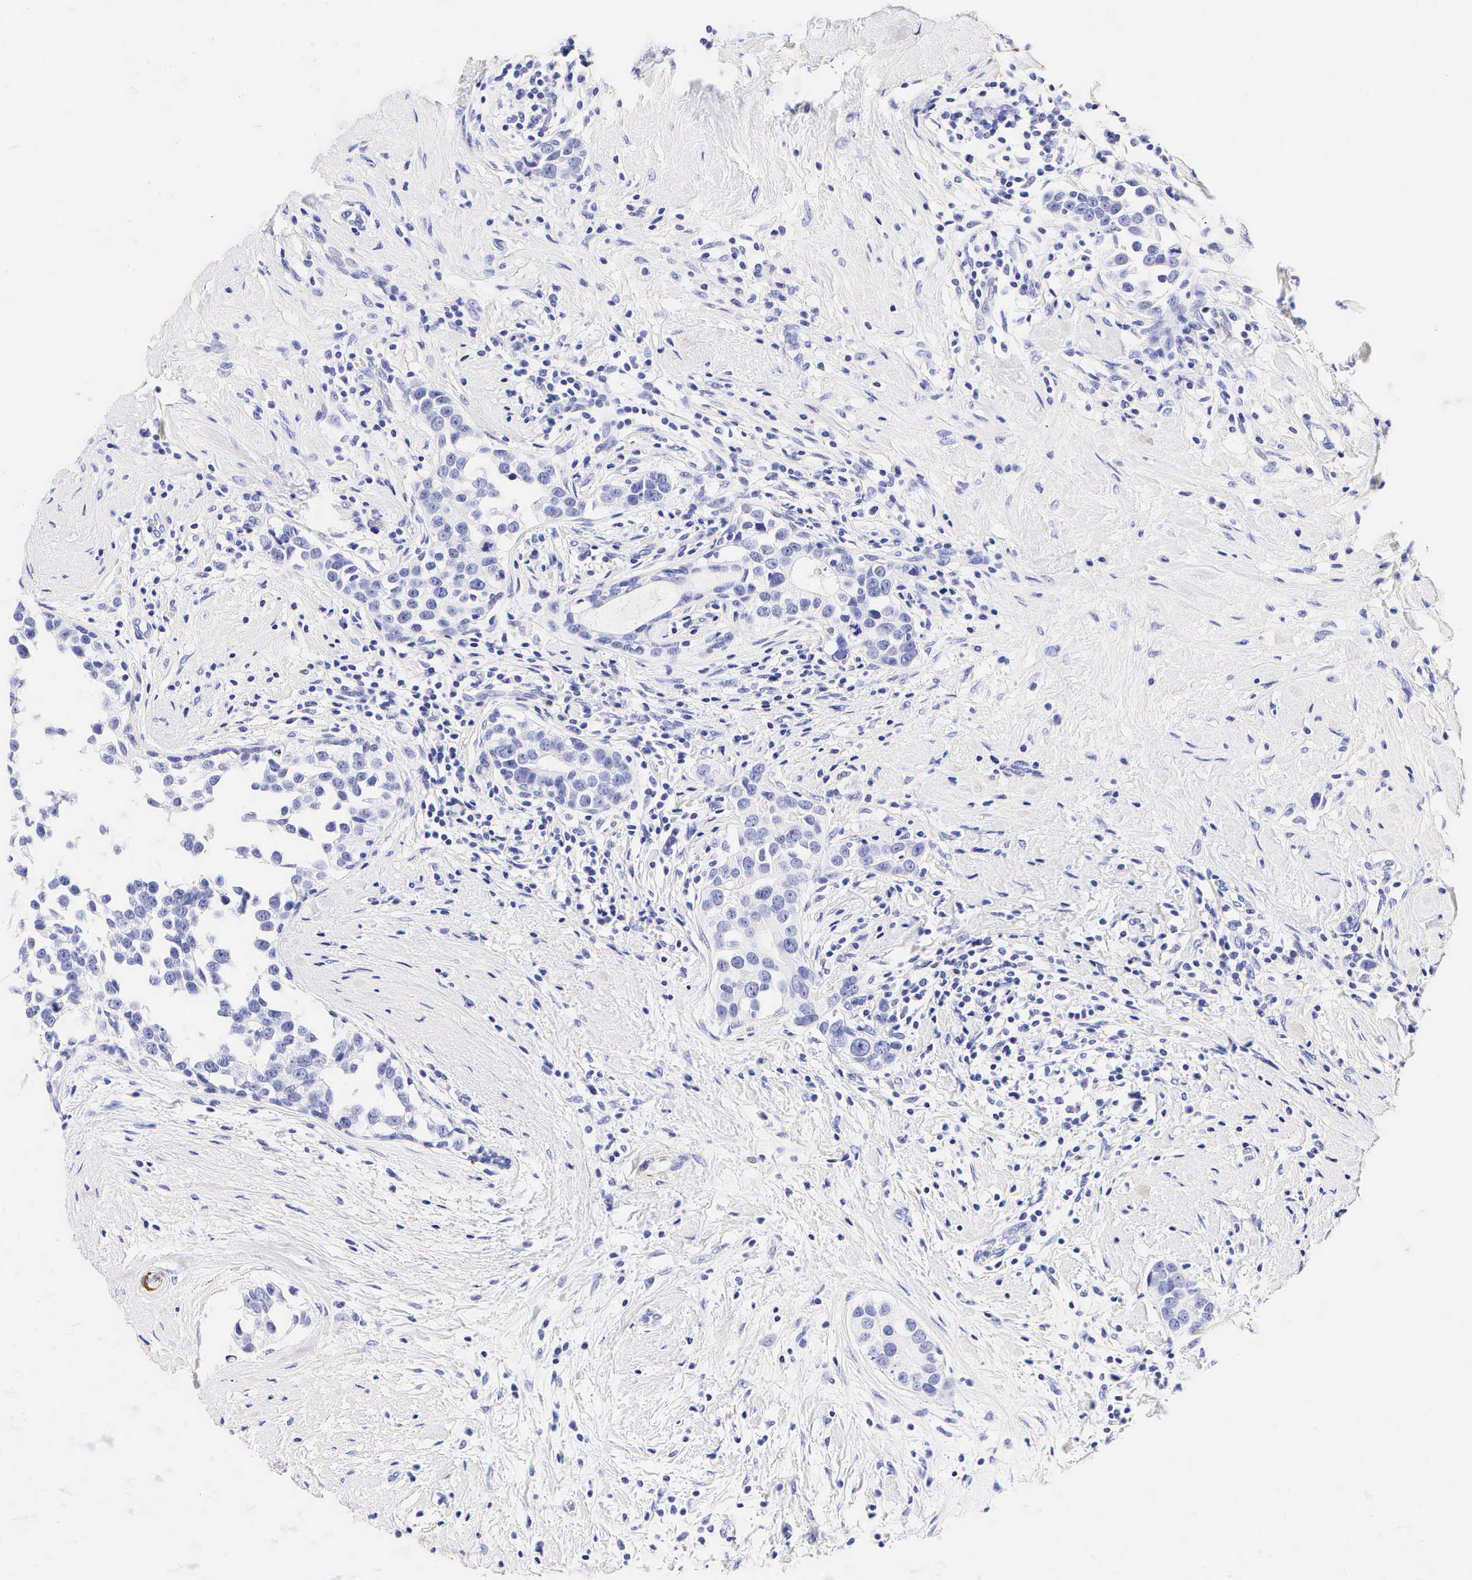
{"staining": {"intensity": "negative", "quantity": "none", "location": "none"}, "tissue": "breast cancer", "cell_type": "Tumor cells", "image_type": "cancer", "snomed": [{"axis": "morphology", "description": "Duct carcinoma"}, {"axis": "topography", "description": "Breast"}], "caption": "There is no significant expression in tumor cells of breast infiltrating ductal carcinoma.", "gene": "CALD1", "patient": {"sex": "female", "age": 55}}